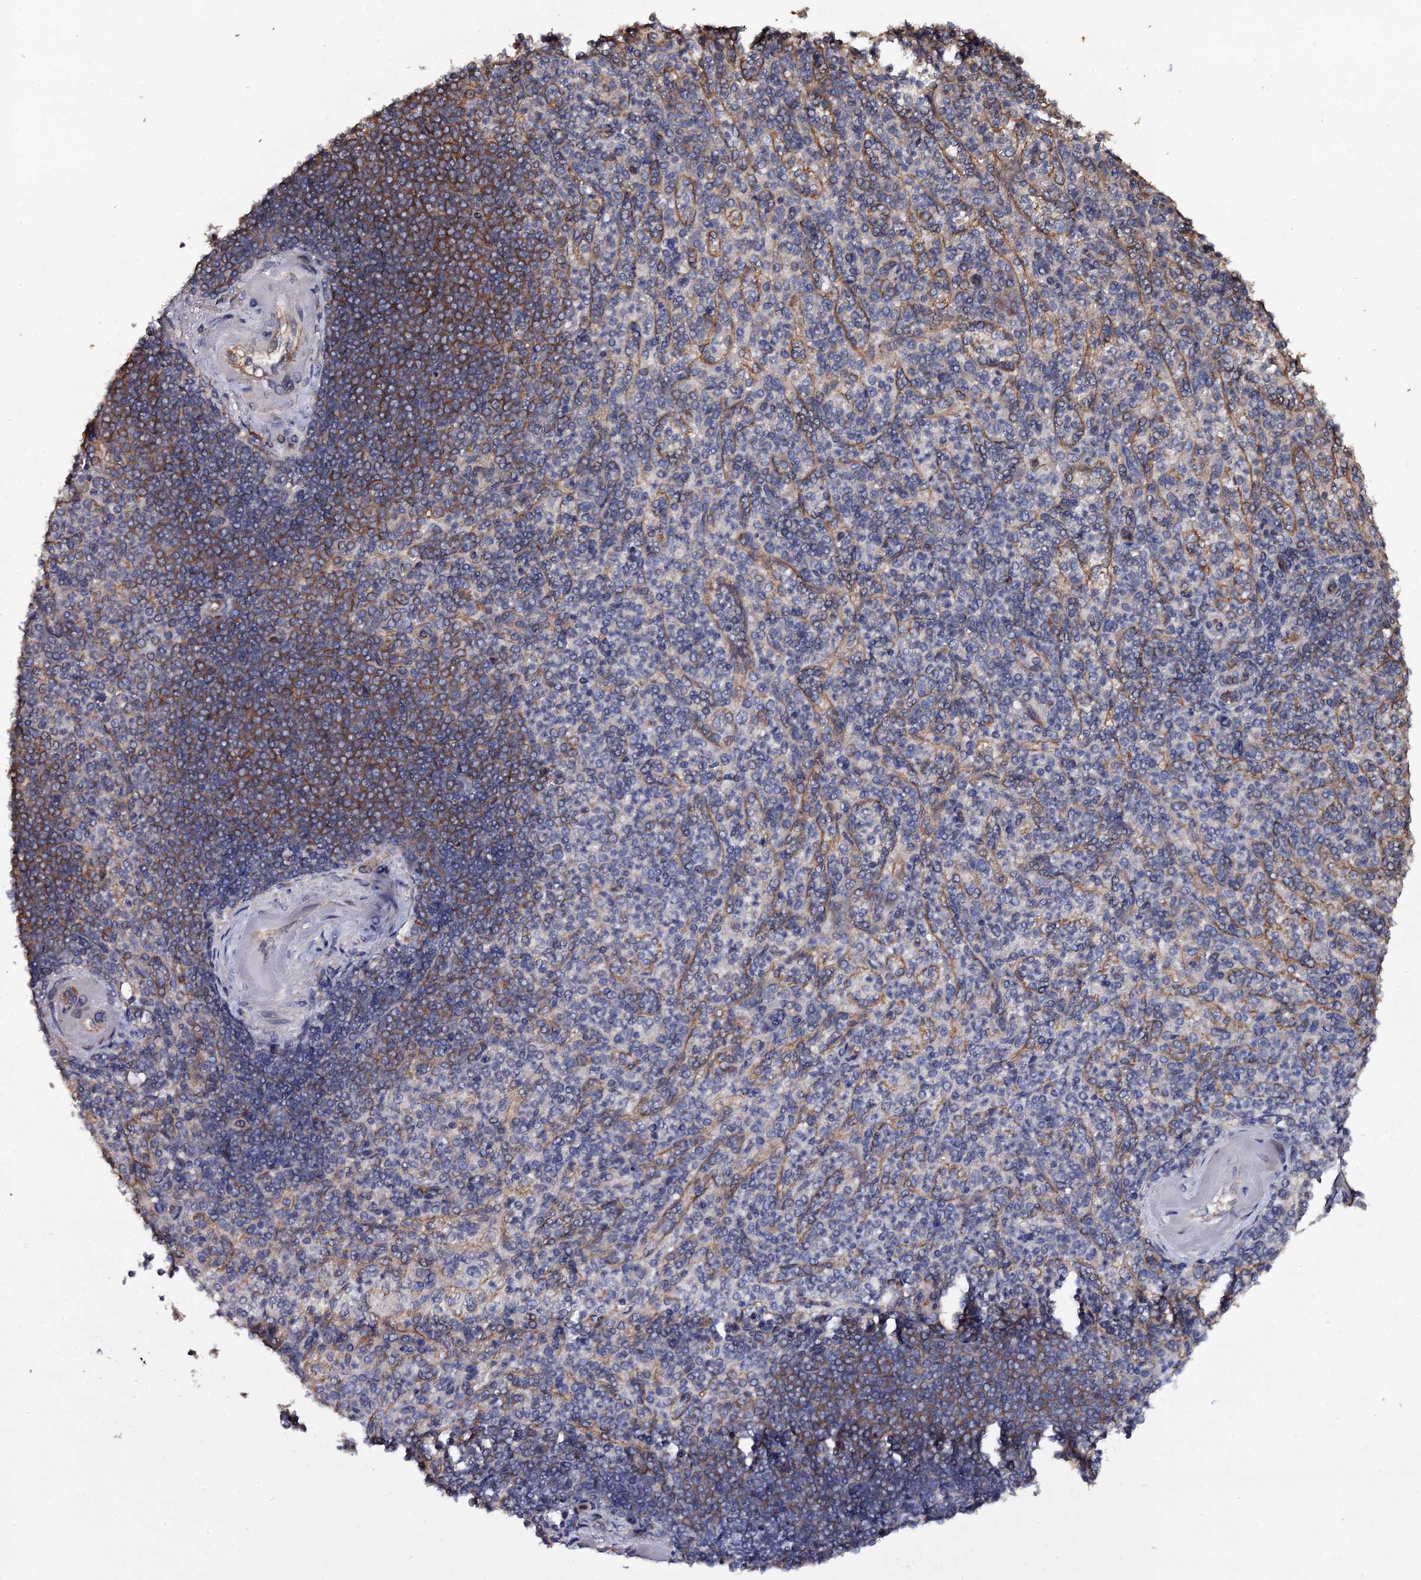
{"staining": {"intensity": "moderate", "quantity": "<25%", "location": "cytoplasmic/membranous"}, "tissue": "spleen", "cell_type": "Cells in red pulp", "image_type": "normal", "snomed": [{"axis": "morphology", "description": "Normal tissue, NOS"}, {"axis": "topography", "description": "Spleen"}], "caption": "IHC staining of benign spleen, which shows low levels of moderate cytoplasmic/membranous expression in approximately <25% of cells in red pulp indicating moderate cytoplasmic/membranous protein staining. The staining was performed using DAB (3,3'-diaminobenzidine) (brown) for protein detection and nuclei were counterstained in hematoxylin (blue).", "gene": "TTC23", "patient": {"sex": "female", "age": 74}}